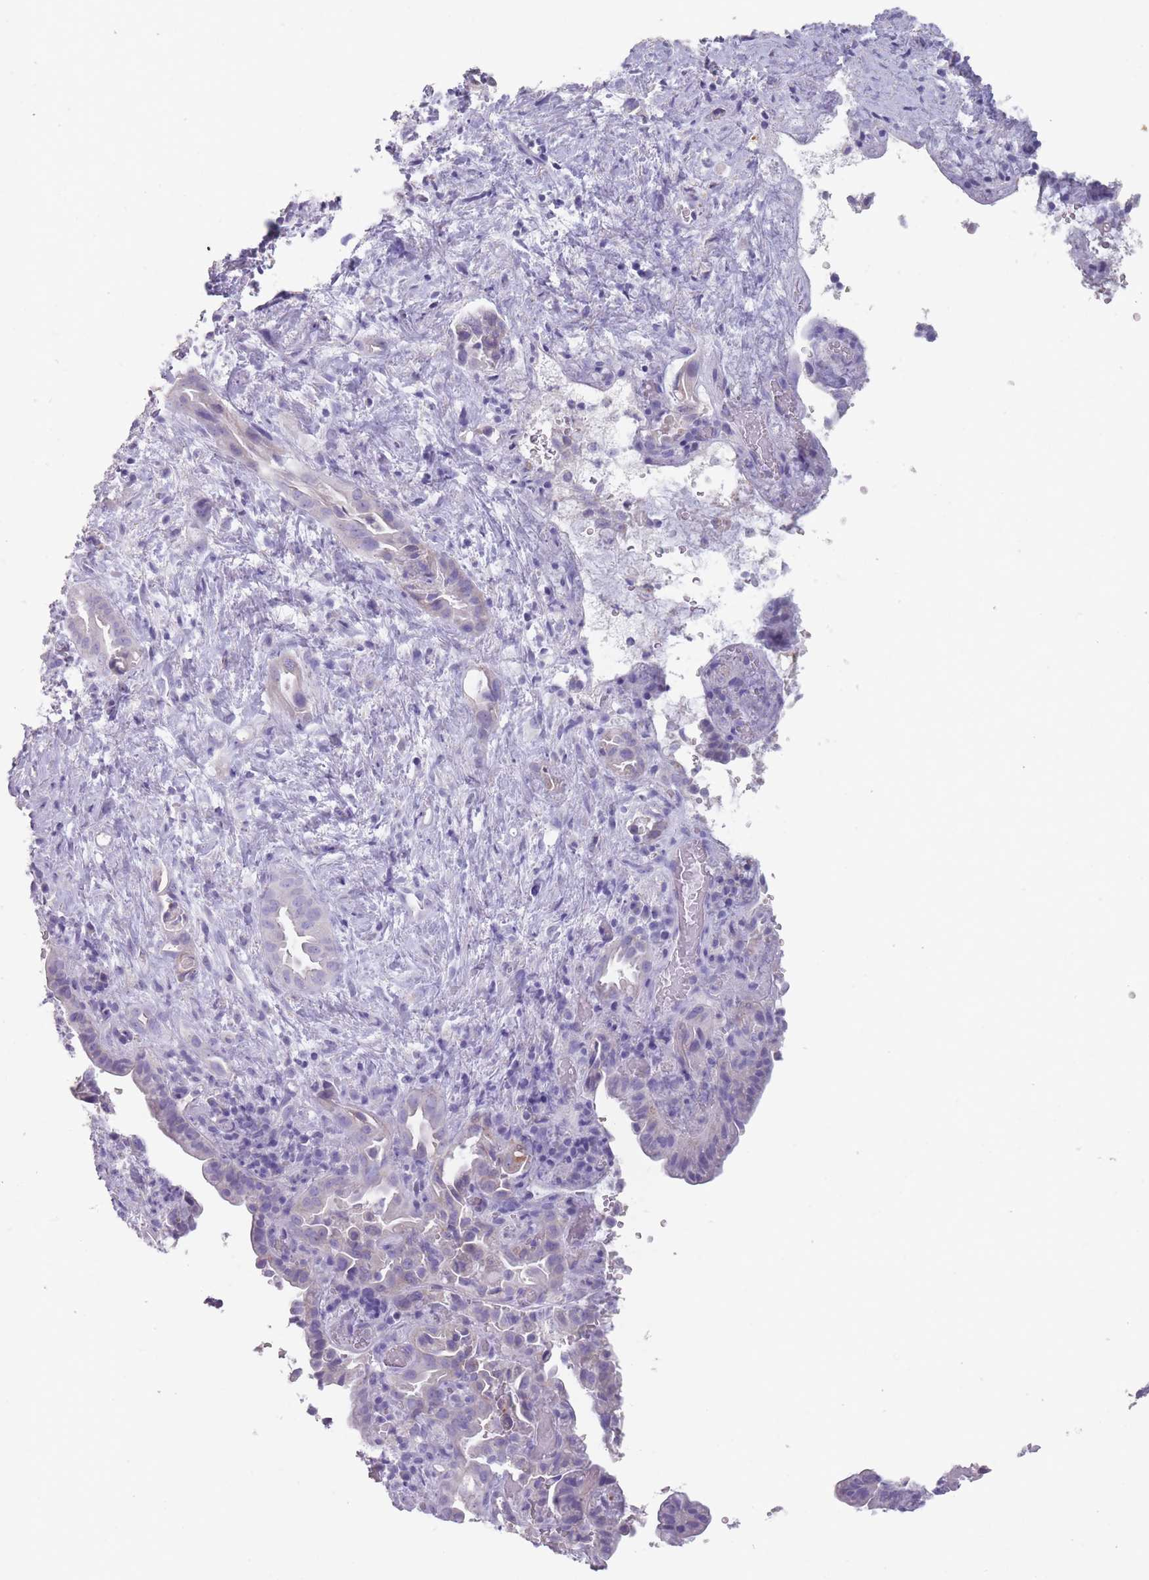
{"staining": {"intensity": "negative", "quantity": "none", "location": "none"}, "tissue": "liver cancer", "cell_type": "Tumor cells", "image_type": "cancer", "snomed": [{"axis": "morphology", "description": "Cholangiocarcinoma"}, {"axis": "topography", "description": "Liver"}], "caption": "DAB (3,3'-diaminobenzidine) immunohistochemical staining of human liver cholangiocarcinoma shows no significant positivity in tumor cells.", "gene": "RHBG", "patient": {"sex": "female", "age": 68}}